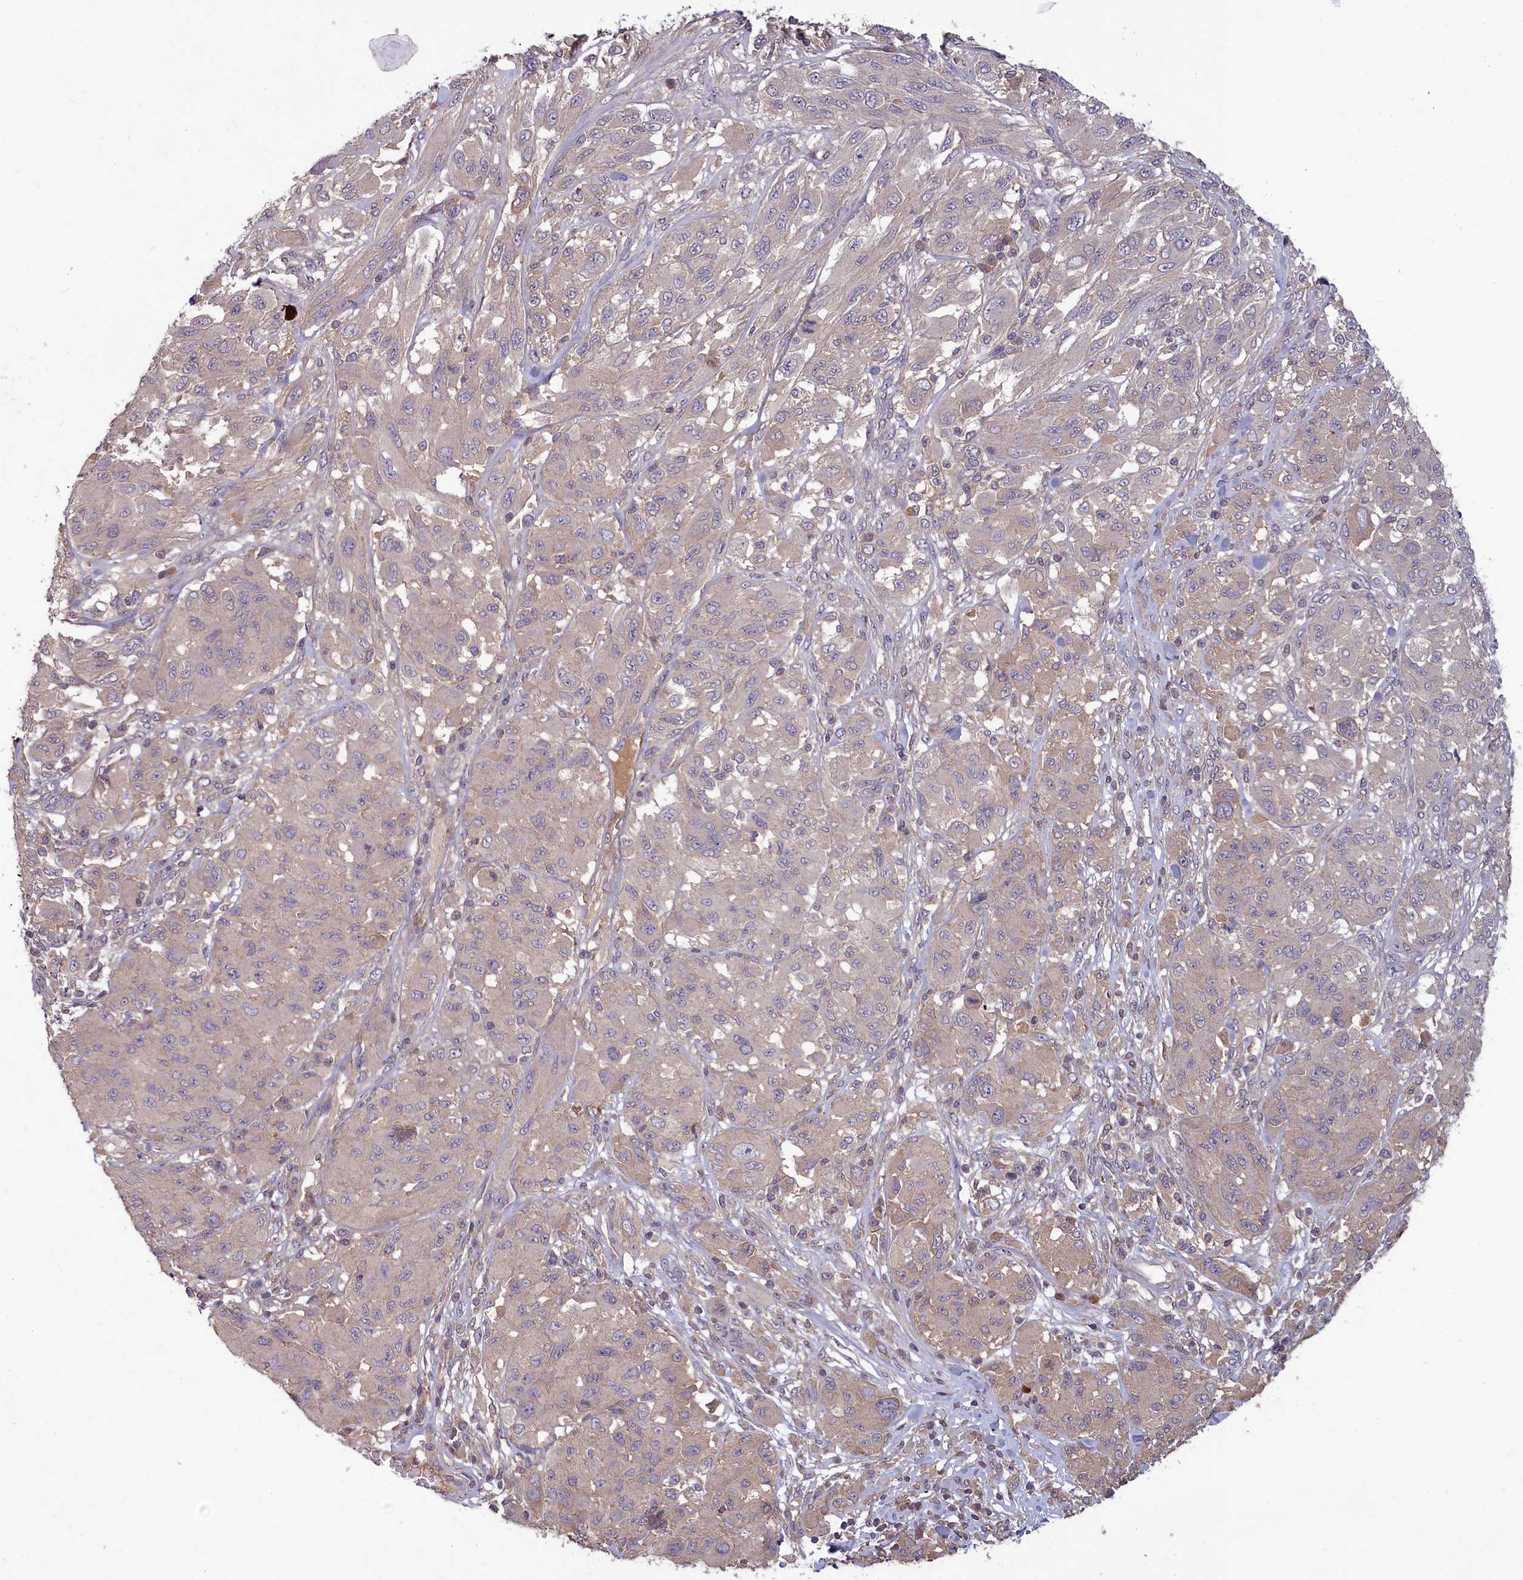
{"staining": {"intensity": "negative", "quantity": "none", "location": "none"}, "tissue": "melanoma", "cell_type": "Tumor cells", "image_type": "cancer", "snomed": [{"axis": "morphology", "description": "Malignant melanoma, NOS"}, {"axis": "topography", "description": "Skin"}], "caption": "Immunohistochemistry (IHC) photomicrograph of malignant melanoma stained for a protein (brown), which exhibits no expression in tumor cells.", "gene": "NUDT6", "patient": {"sex": "female", "age": 91}}